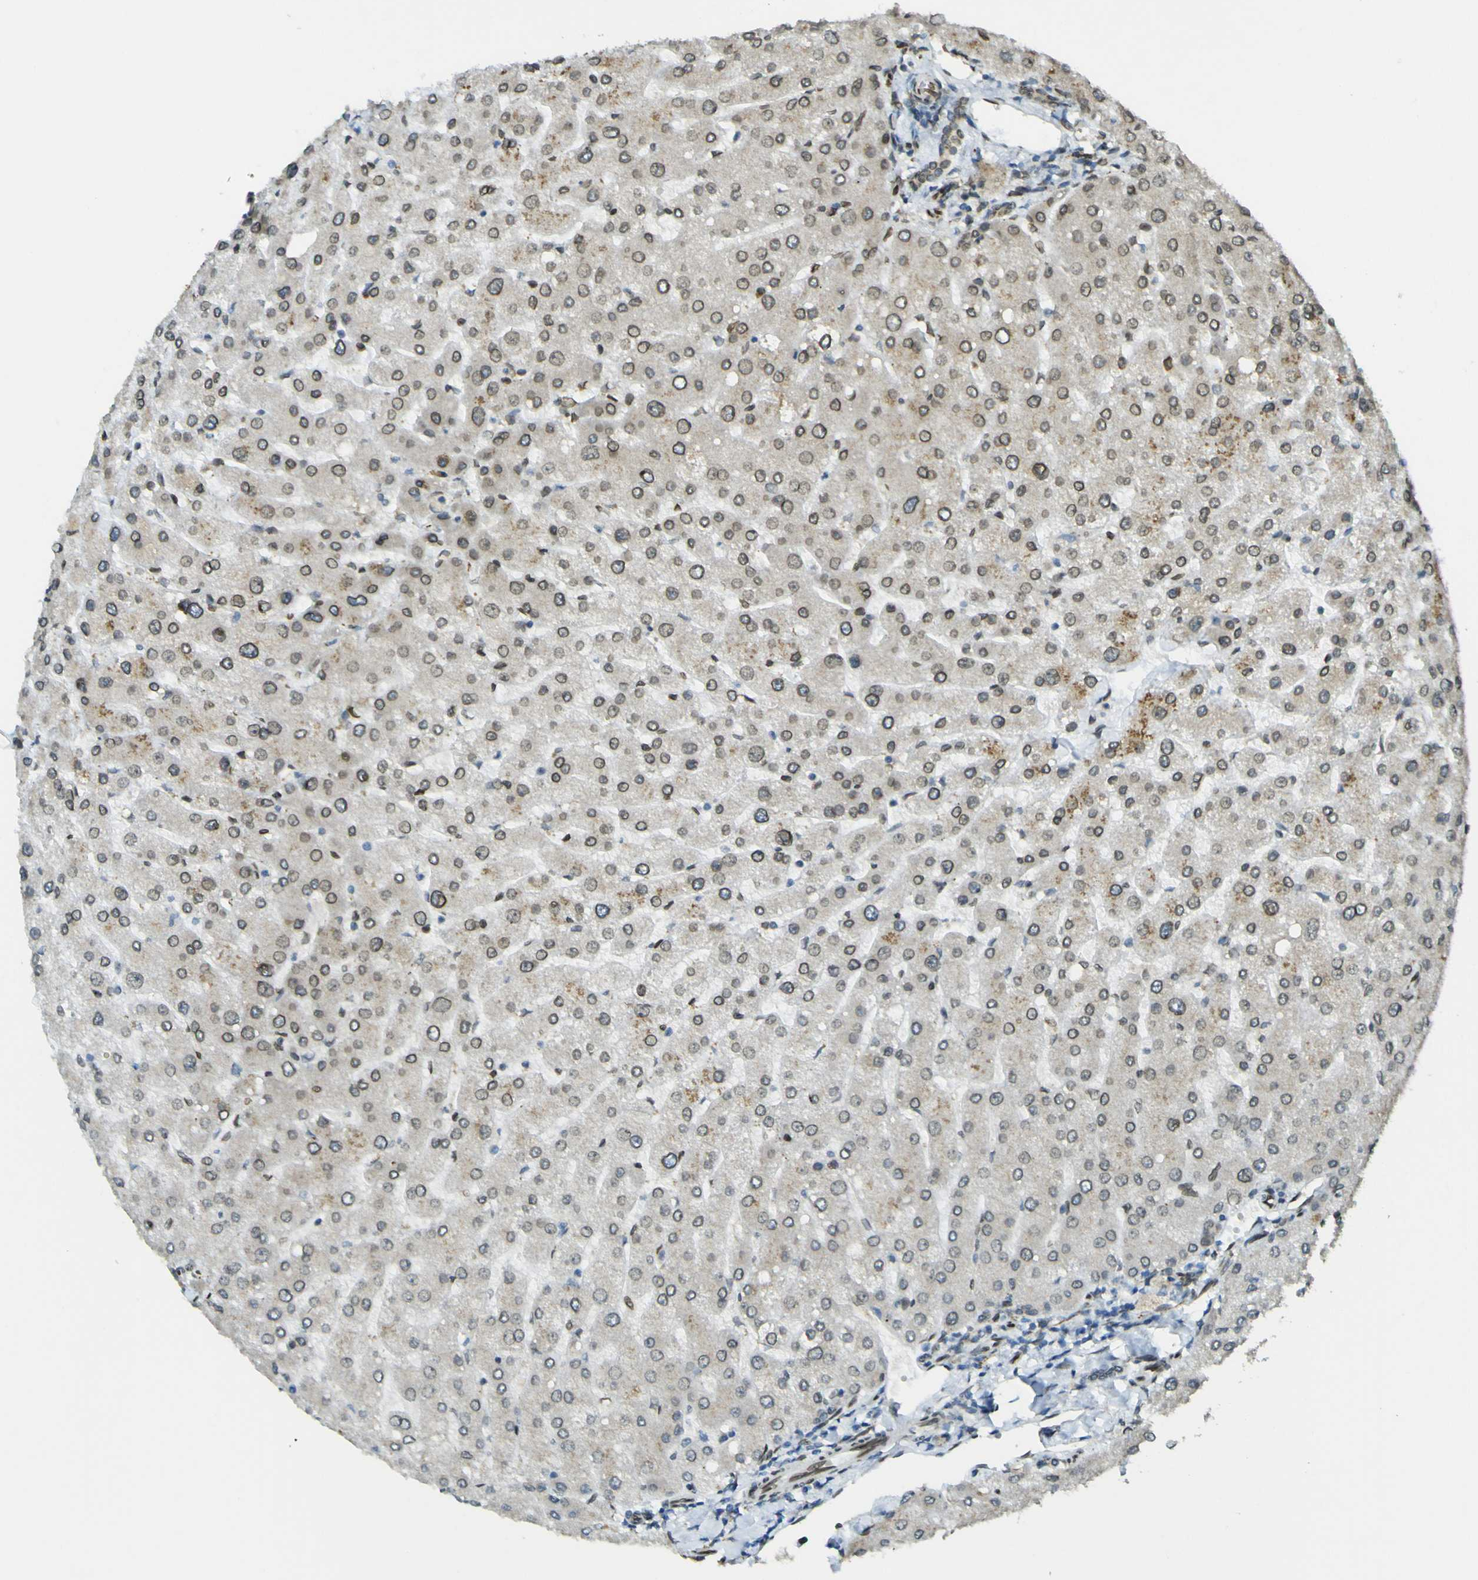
{"staining": {"intensity": "moderate", "quantity": ">75%", "location": "cytoplasmic/membranous"}, "tissue": "liver", "cell_type": "Cholangiocytes", "image_type": "normal", "snomed": [{"axis": "morphology", "description": "Normal tissue, NOS"}, {"axis": "topography", "description": "Liver"}], "caption": "Protein expression by IHC shows moderate cytoplasmic/membranous expression in about >75% of cholangiocytes in benign liver.", "gene": "GALNT1", "patient": {"sex": "male", "age": 55}}